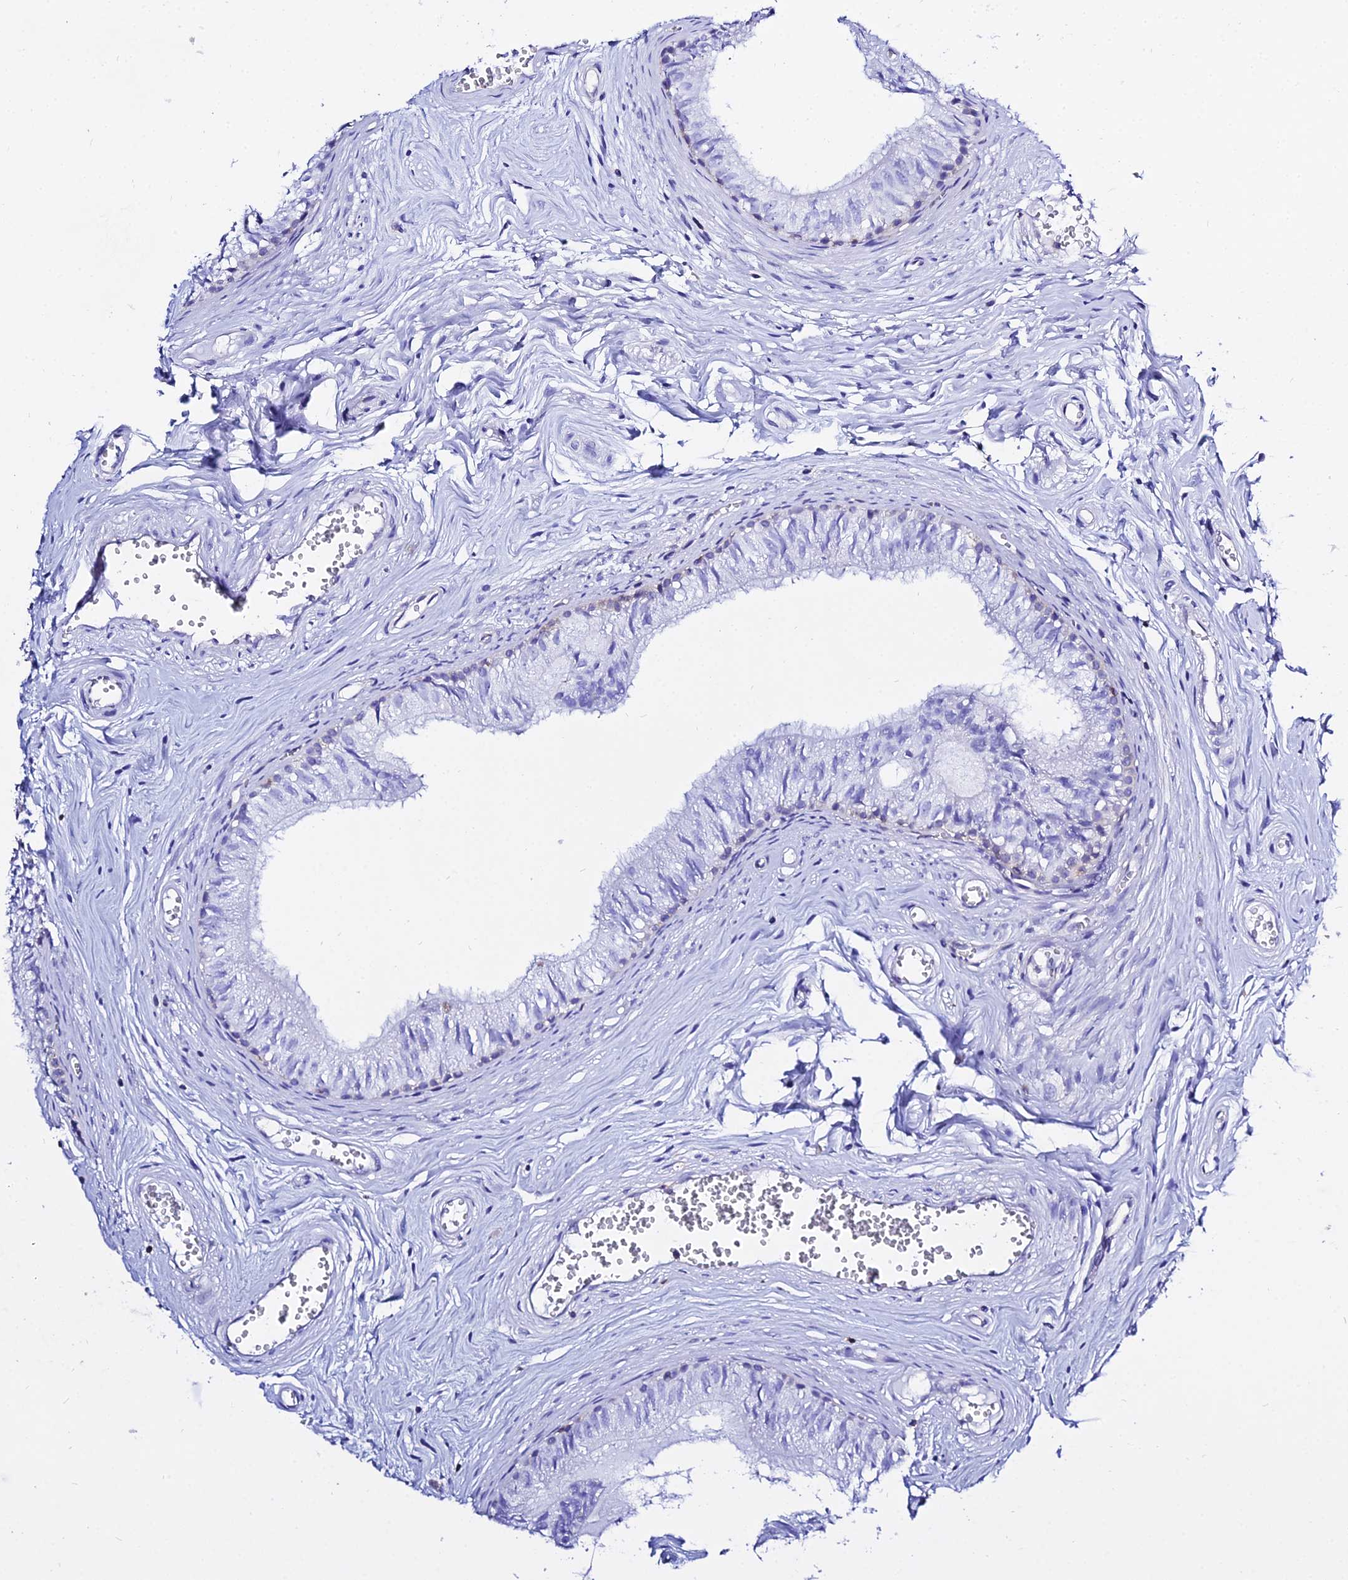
{"staining": {"intensity": "negative", "quantity": "none", "location": "none"}, "tissue": "epididymis", "cell_type": "Glandular cells", "image_type": "normal", "snomed": [{"axis": "morphology", "description": "Normal tissue, NOS"}, {"axis": "topography", "description": "Epididymis"}], "caption": "This is an IHC image of normal human epididymis. There is no positivity in glandular cells.", "gene": "S100A16", "patient": {"sex": "male", "age": 36}}